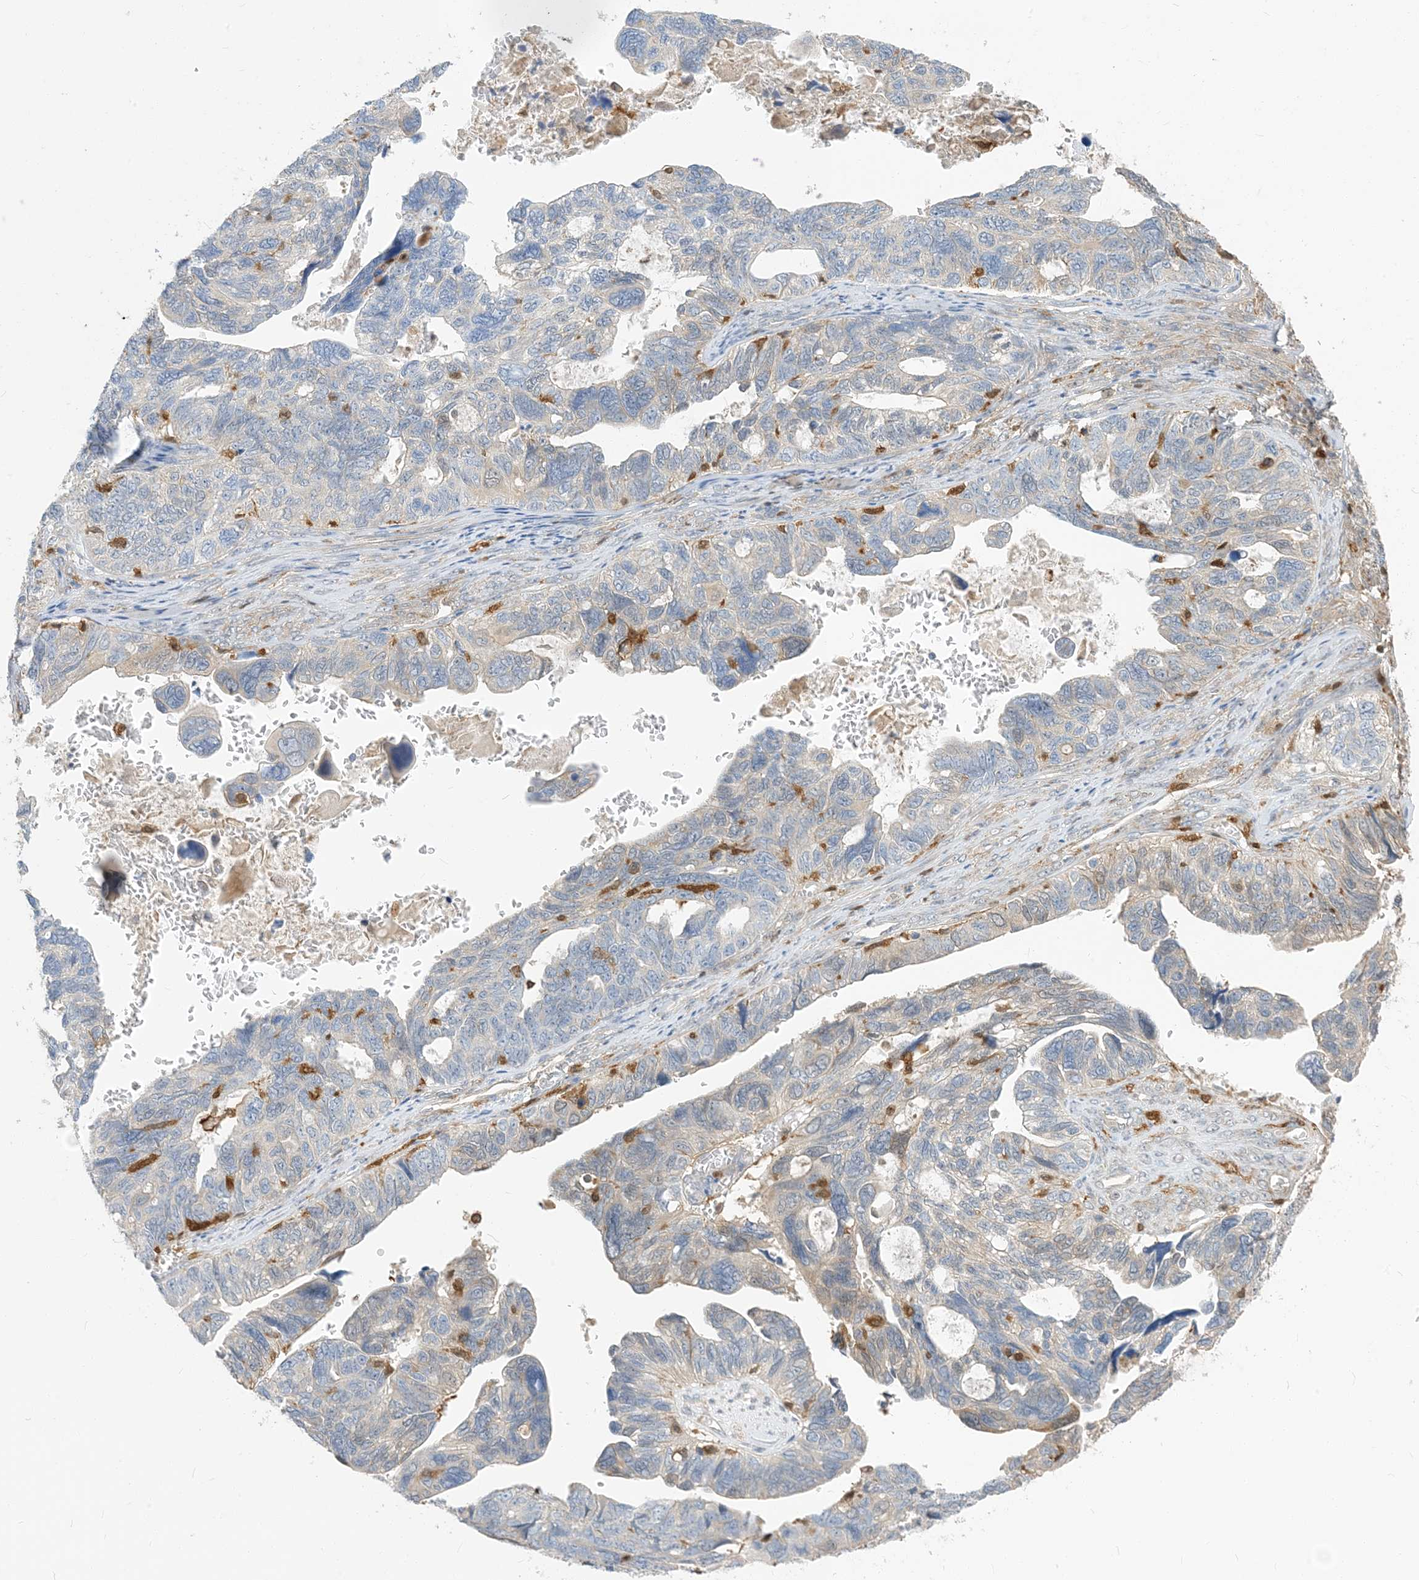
{"staining": {"intensity": "negative", "quantity": "none", "location": "none"}, "tissue": "ovarian cancer", "cell_type": "Tumor cells", "image_type": "cancer", "snomed": [{"axis": "morphology", "description": "Cystadenocarcinoma, serous, NOS"}, {"axis": "topography", "description": "Ovary"}], "caption": "Immunohistochemistry image of serous cystadenocarcinoma (ovarian) stained for a protein (brown), which displays no staining in tumor cells.", "gene": "NAGK", "patient": {"sex": "female", "age": 79}}